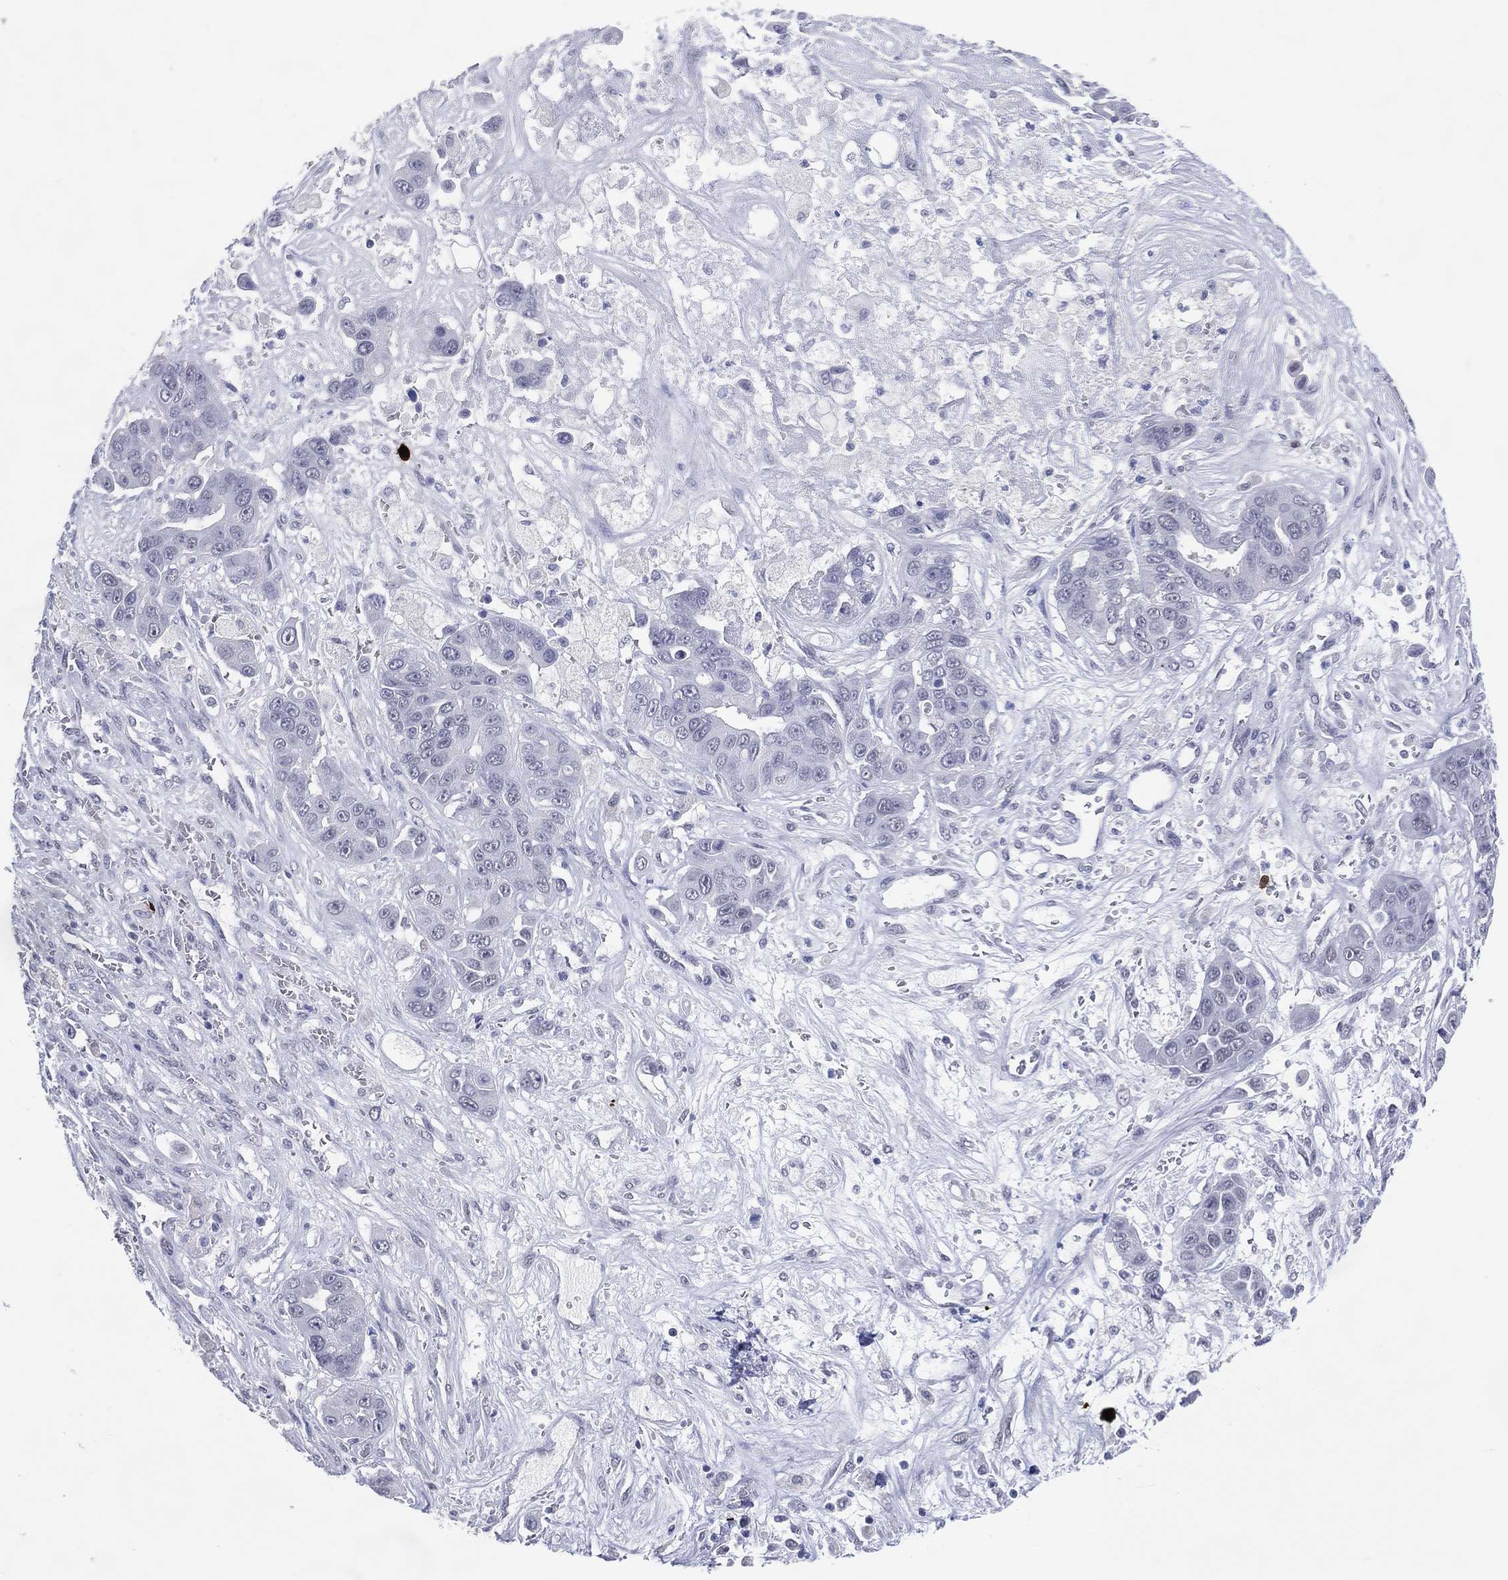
{"staining": {"intensity": "negative", "quantity": "none", "location": "none"}, "tissue": "liver cancer", "cell_type": "Tumor cells", "image_type": "cancer", "snomed": [{"axis": "morphology", "description": "Cholangiocarcinoma"}, {"axis": "topography", "description": "Liver"}], "caption": "Protein analysis of cholangiocarcinoma (liver) exhibits no significant staining in tumor cells. (DAB (3,3'-diaminobenzidine) immunohistochemistry (IHC), high magnification).", "gene": "CFAP58", "patient": {"sex": "female", "age": 52}}